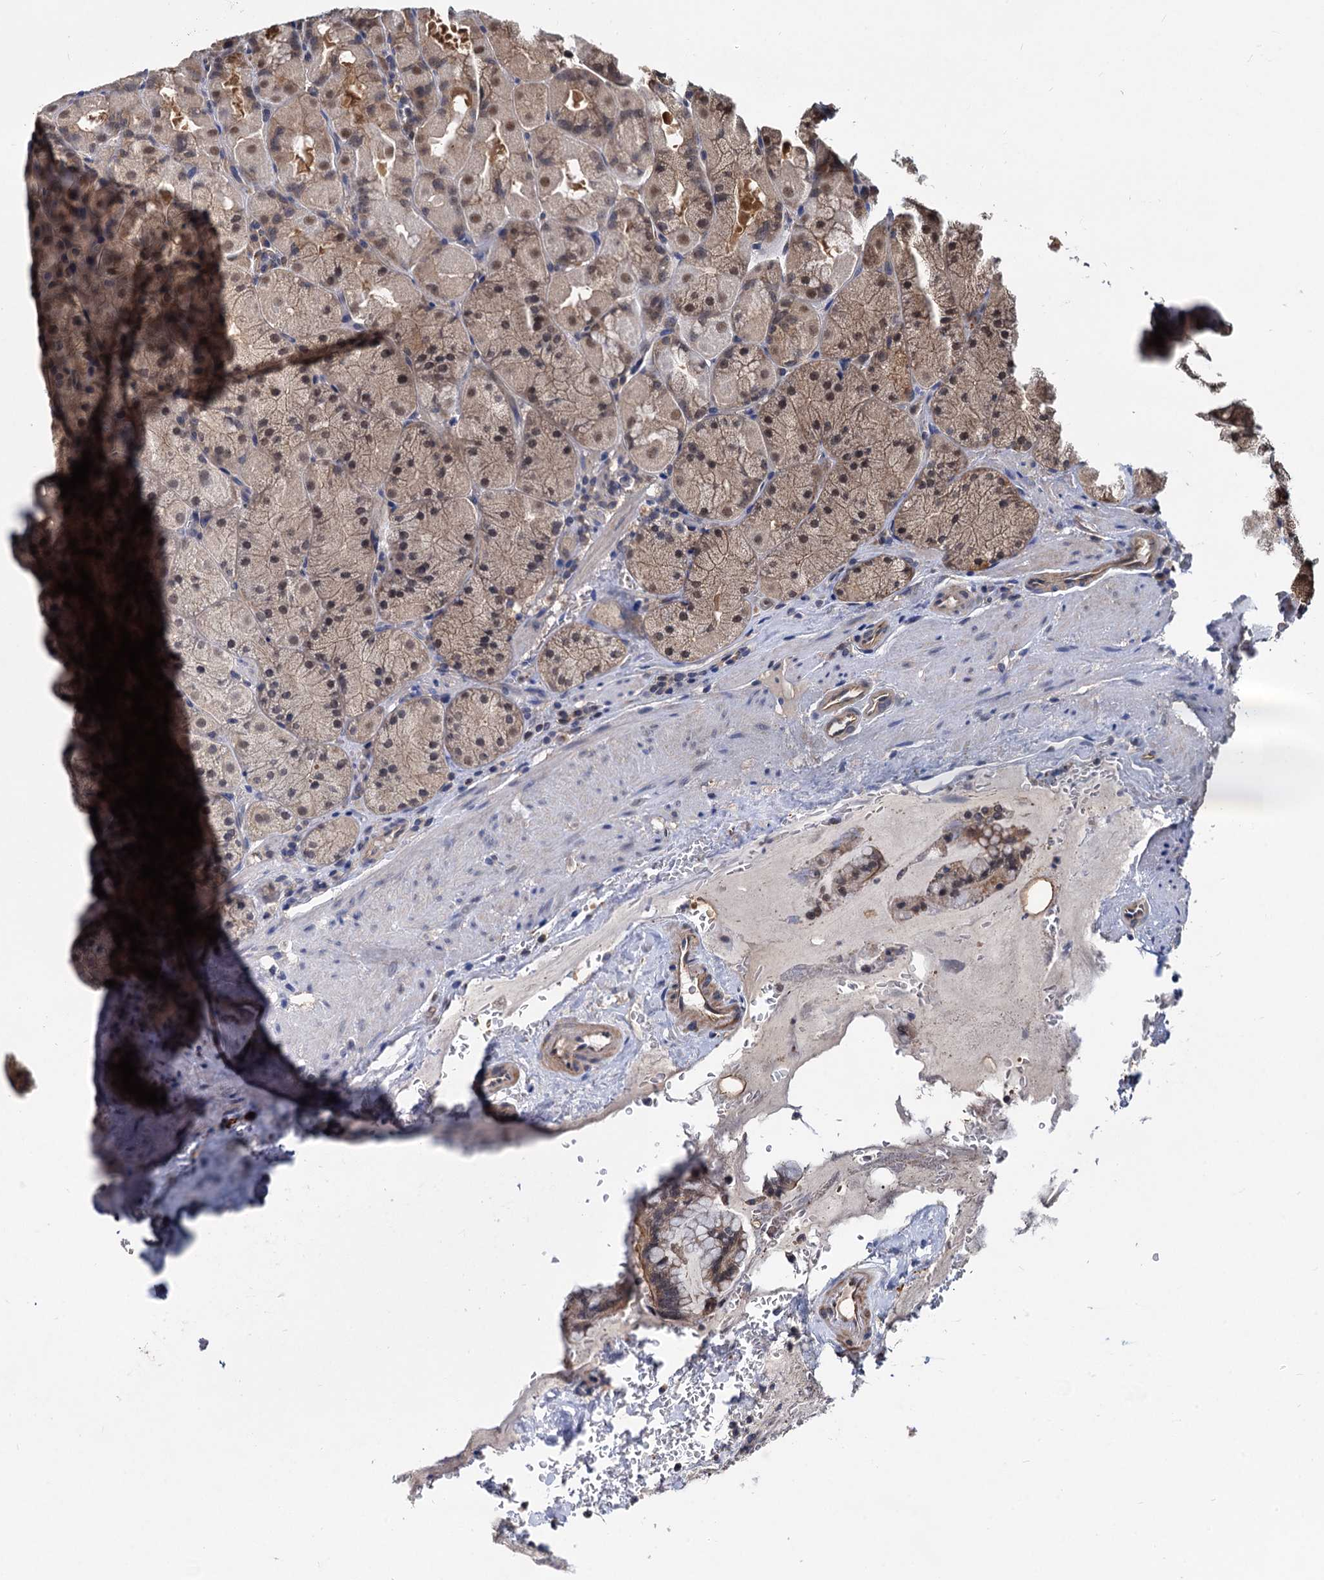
{"staining": {"intensity": "weak", "quantity": ">75%", "location": "cytoplasmic/membranous,nuclear"}, "tissue": "stomach", "cell_type": "Glandular cells", "image_type": "normal", "snomed": [{"axis": "morphology", "description": "Normal tissue, NOS"}, {"axis": "topography", "description": "Stomach, upper"}, {"axis": "topography", "description": "Stomach, lower"}], "caption": "Brown immunohistochemical staining in normal human stomach shows weak cytoplasmic/membranous,nuclear expression in about >75% of glandular cells.", "gene": "PSMD4", "patient": {"sex": "male", "age": 80}}